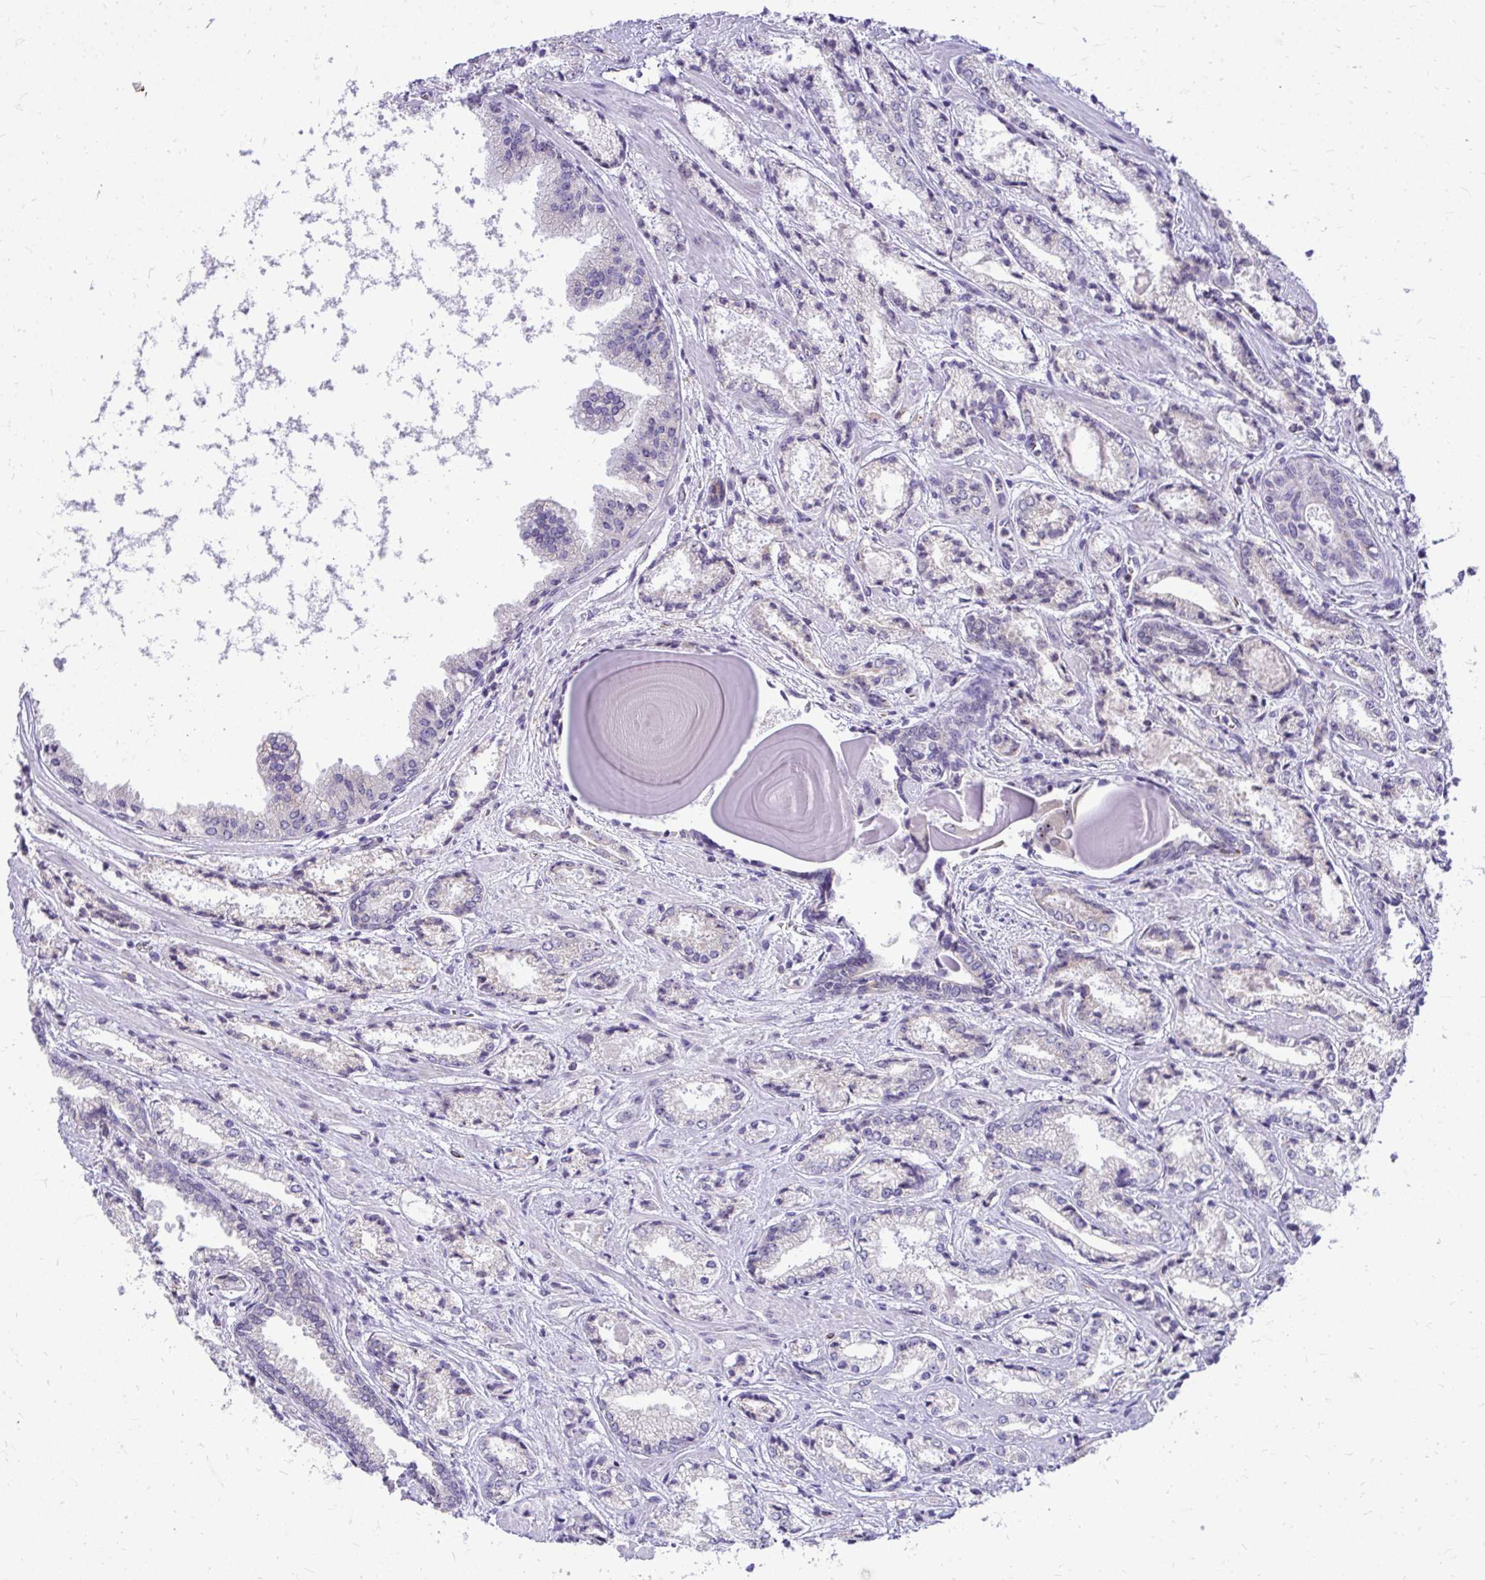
{"staining": {"intensity": "negative", "quantity": "none", "location": "none"}, "tissue": "prostate cancer", "cell_type": "Tumor cells", "image_type": "cancer", "snomed": [{"axis": "morphology", "description": "Adenocarcinoma, High grade"}, {"axis": "topography", "description": "Prostate"}], "caption": "Prostate cancer (high-grade adenocarcinoma) was stained to show a protein in brown. There is no significant staining in tumor cells.", "gene": "NIFK", "patient": {"sex": "male", "age": 64}}